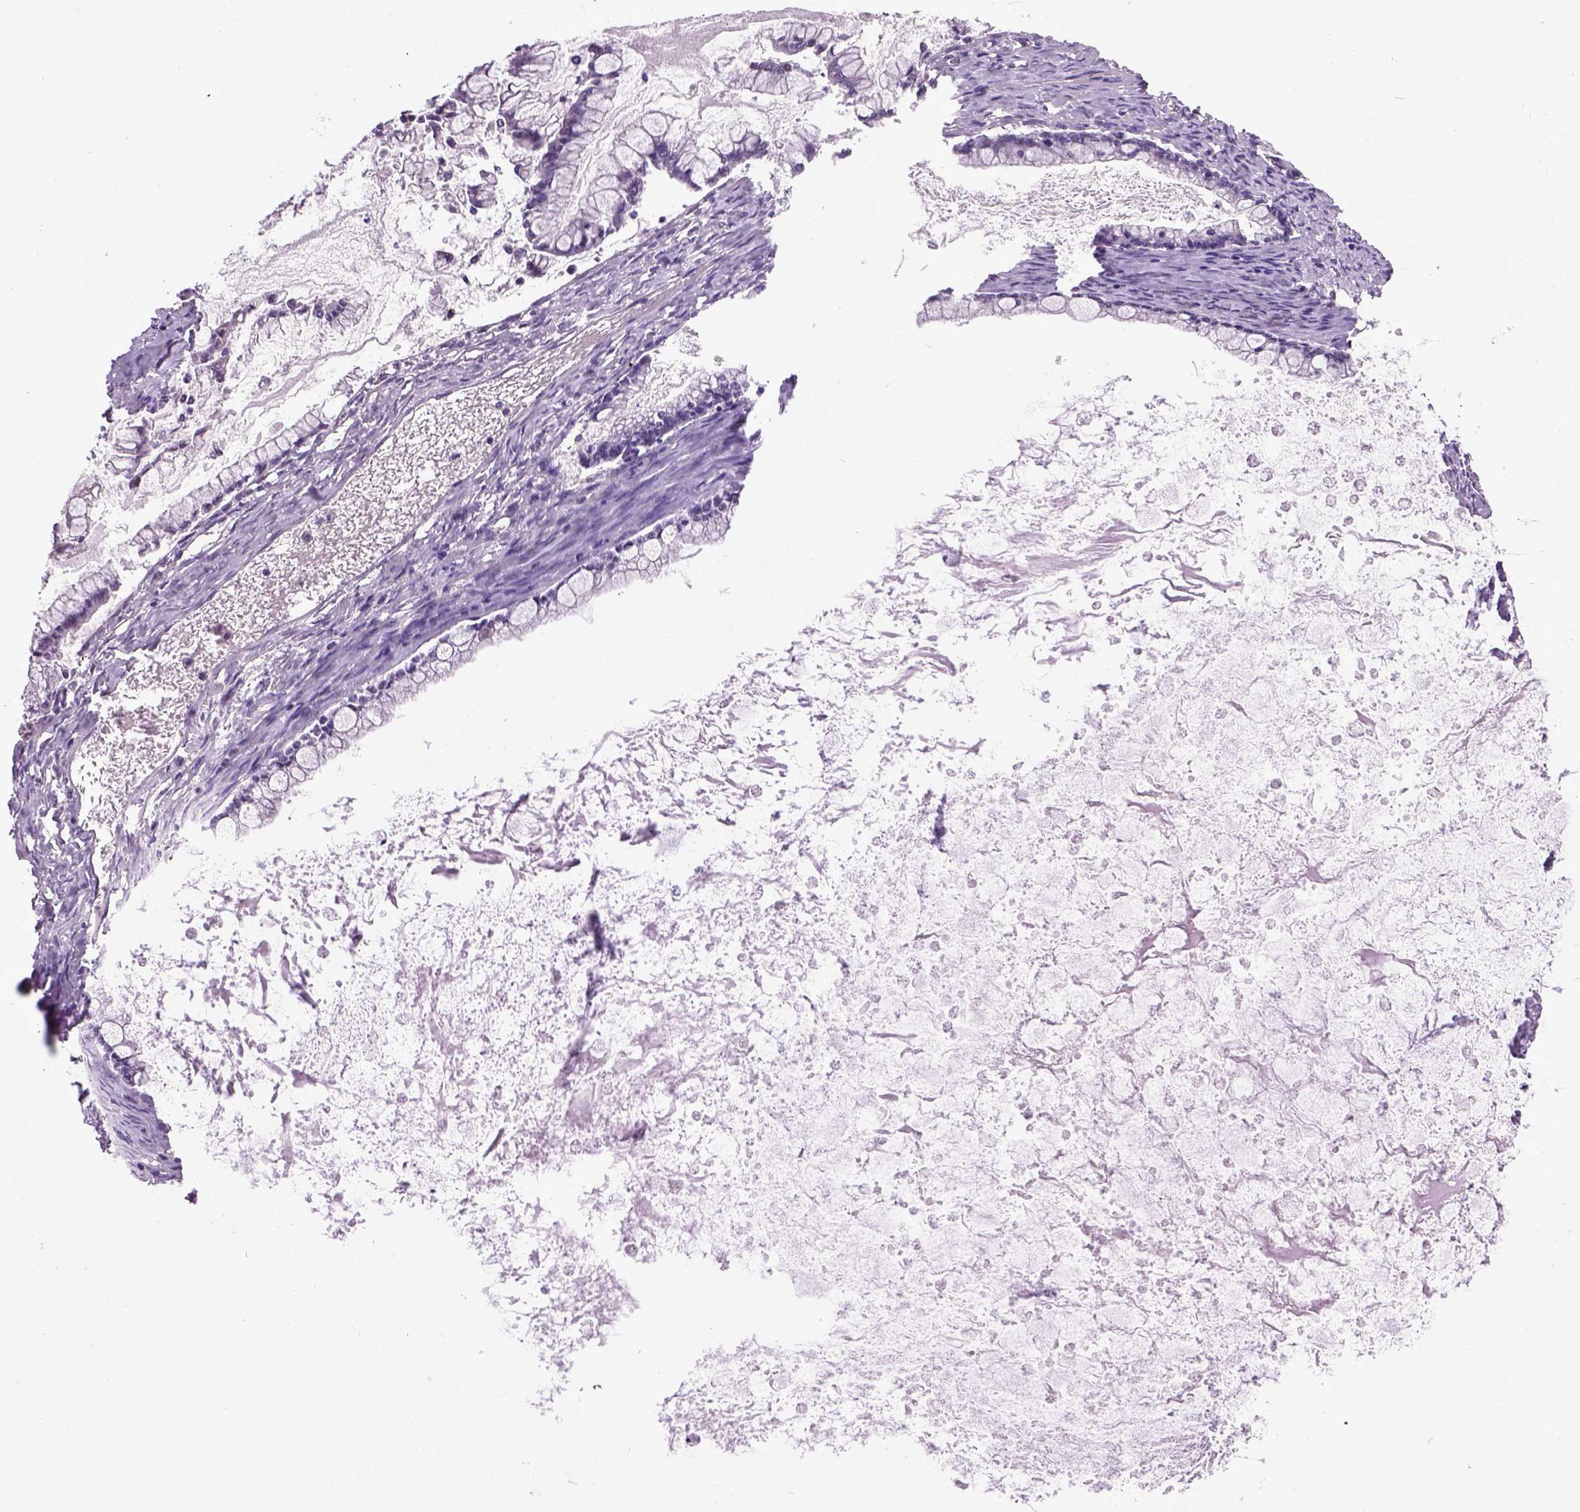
{"staining": {"intensity": "negative", "quantity": "none", "location": "none"}, "tissue": "ovarian cancer", "cell_type": "Tumor cells", "image_type": "cancer", "snomed": [{"axis": "morphology", "description": "Cystadenocarcinoma, mucinous, NOS"}, {"axis": "topography", "description": "Ovary"}], "caption": "DAB immunohistochemical staining of human ovarian cancer (mucinous cystadenocarcinoma) exhibits no significant positivity in tumor cells. (DAB (3,3'-diaminobenzidine) immunohistochemistry with hematoxylin counter stain).", "gene": "RAB43", "patient": {"sex": "female", "age": 67}}